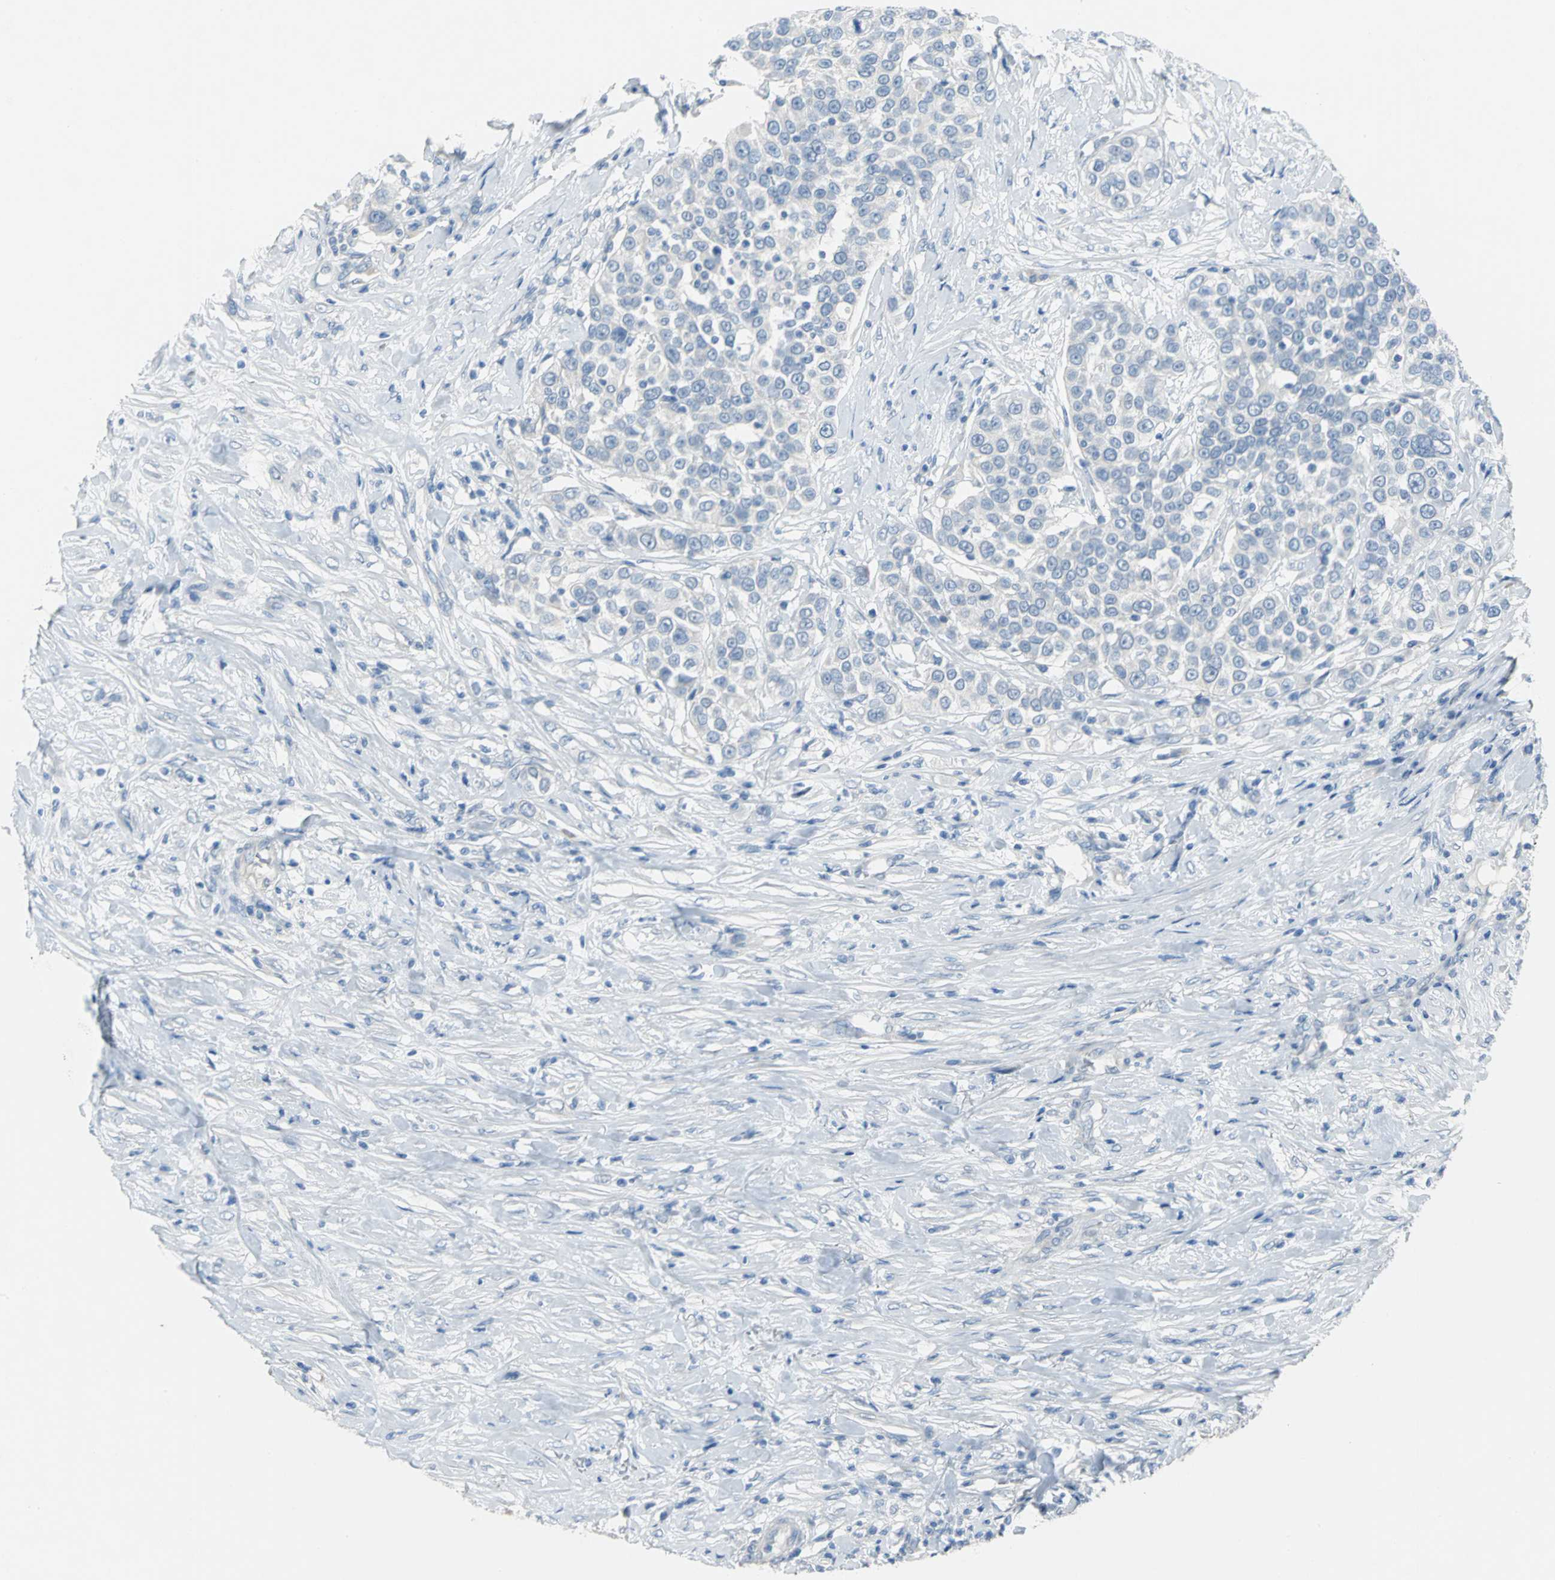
{"staining": {"intensity": "negative", "quantity": "none", "location": "none"}, "tissue": "urothelial cancer", "cell_type": "Tumor cells", "image_type": "cancer", "snomed": [{"axis": "morphology", "description": "Urothelial carcinoma, High grade"}, {"axis": "topography", "description": "Urinary bladder"}], "caption": "Human urothelial cancer stained for a protein using IHC demonstrates no staining in tumor cells.", "gene": "PTGDS", "patient": {"sex": "female", "age": 80}}